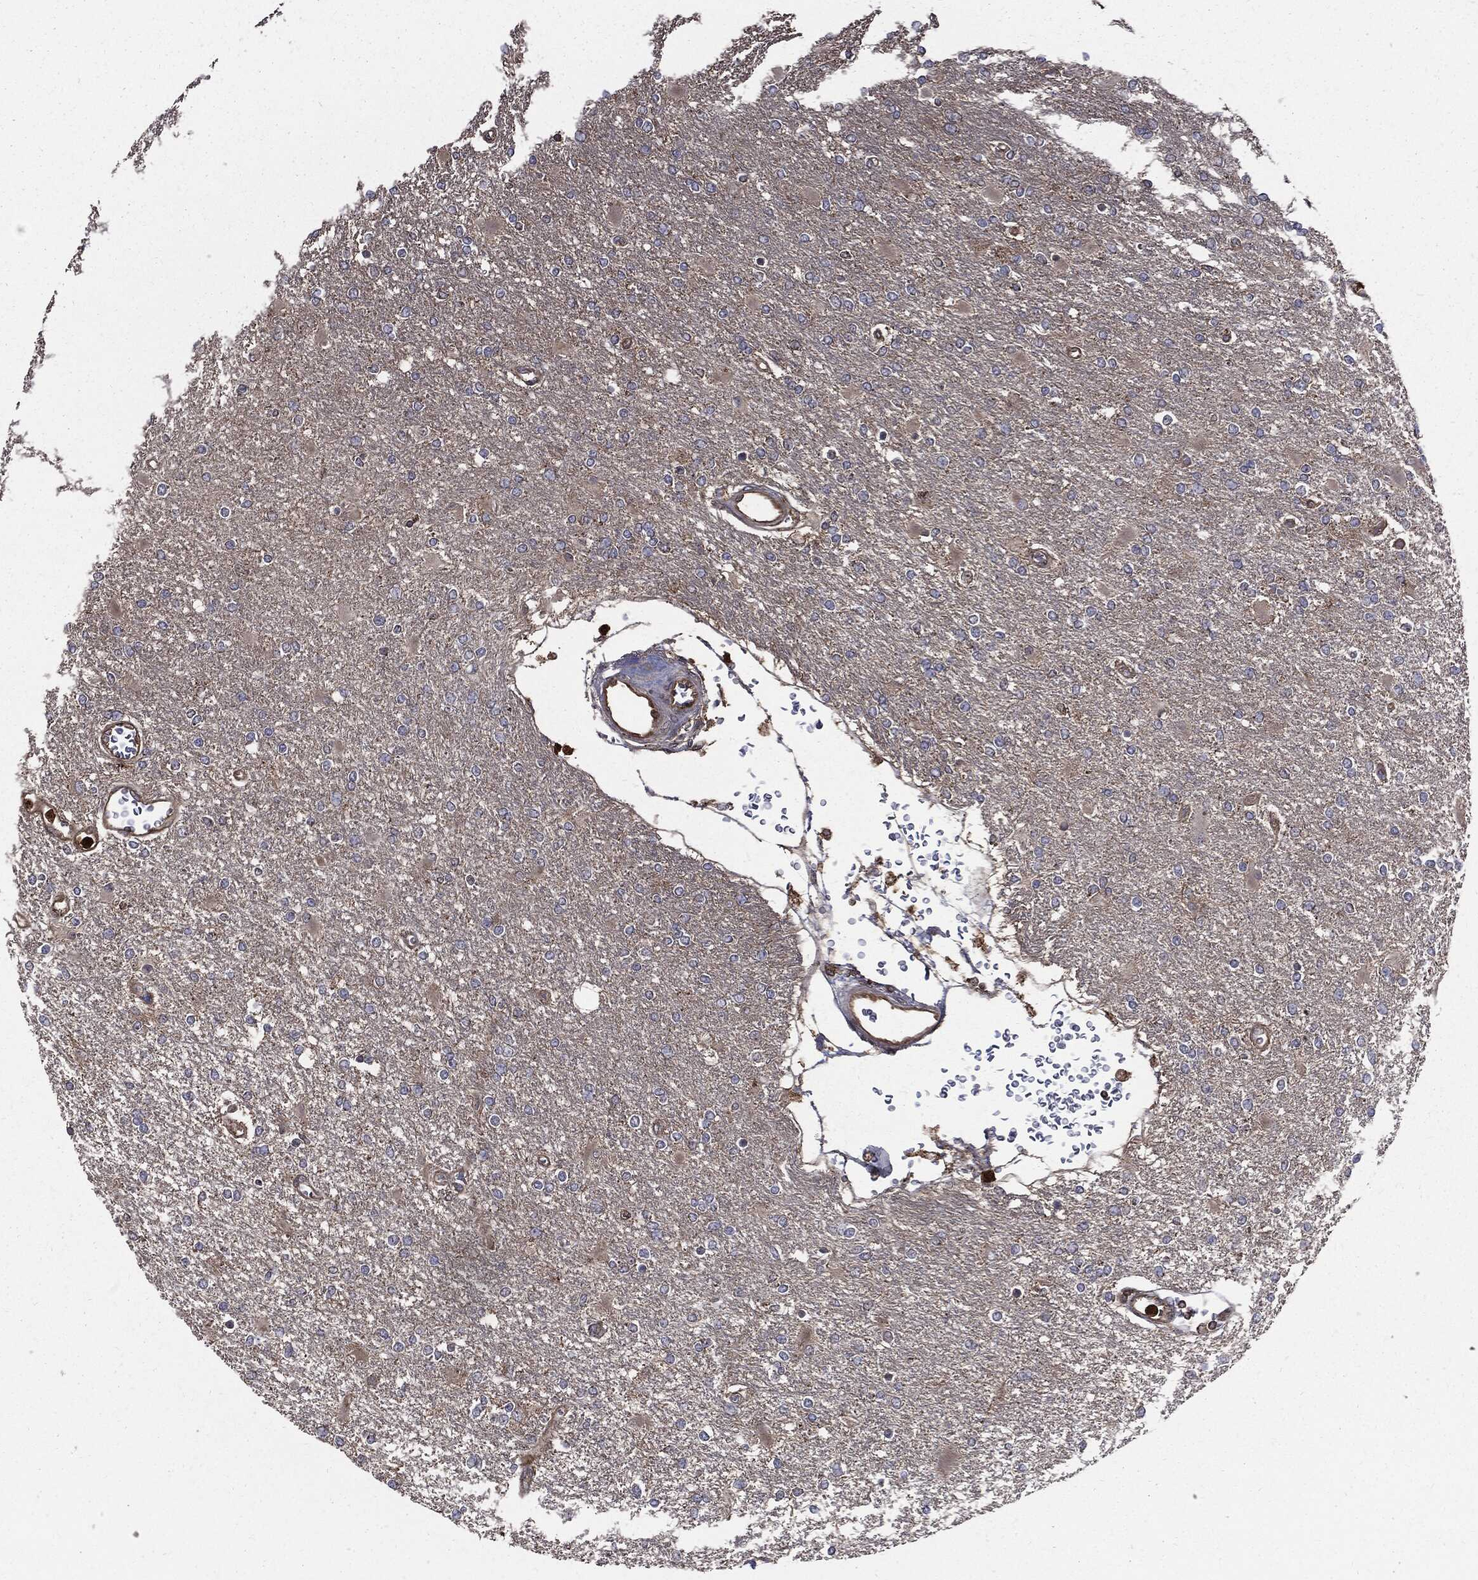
{"staining": {"intensity": "moderate", "quantity": "<25%", "location": "cytoplasmic/membranous"}, "tissue": "glioma", "cell_type": "Tumor cells", "image_type": "cancer", "snomed": [{"axis": "morphology", "description": "Glioma, malignant, High grade"}, {"axis": "topography", "description": "Cerebral cortex"}], "caption": "This is an image of immunohistochemistry staining of high-grade glioma (malignant), which shows moderate expression in the cytoplasmic/membranous of tumor cells.", "gene": "PDCD6IP", "patient": {"sex": "male", "age": 79}}